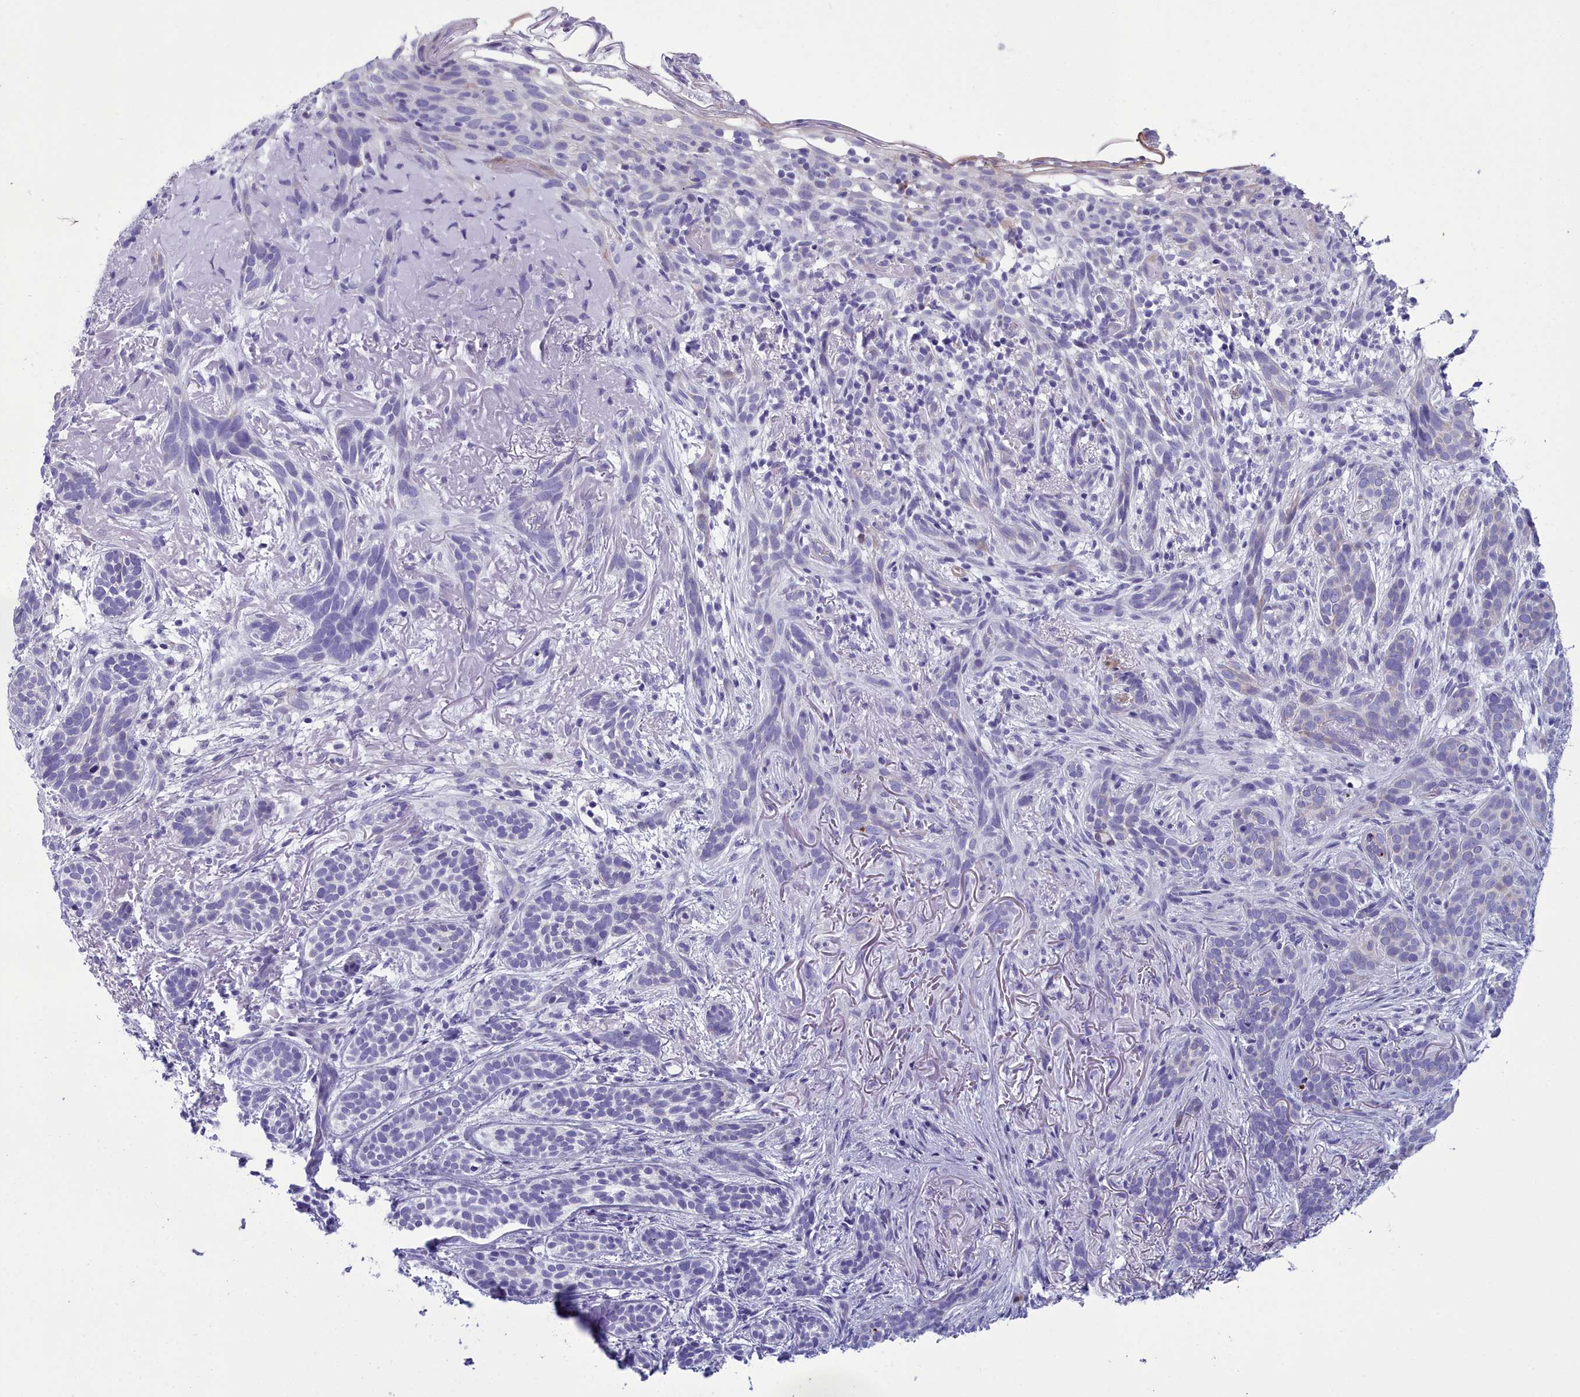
{"staining": {"intensity": "negative", "quantity": "none", "location": "none"}, "tissue": "skin cancer", "cell_type": "Tumor cells", "image_type": "cancer", "snomed": [{"axis": "morphology", "description": "Basal cell carcinoma"}, {"axis": "topography", "description": "Skin"}], "caption": "Histopathology image shows no protein staining in tumor cells of skin basal cell carcinoma tissue. Nuclei are stained in blue.", "gene": "PPP1R14A", "patient": {"sex": "male", "age": 71}}